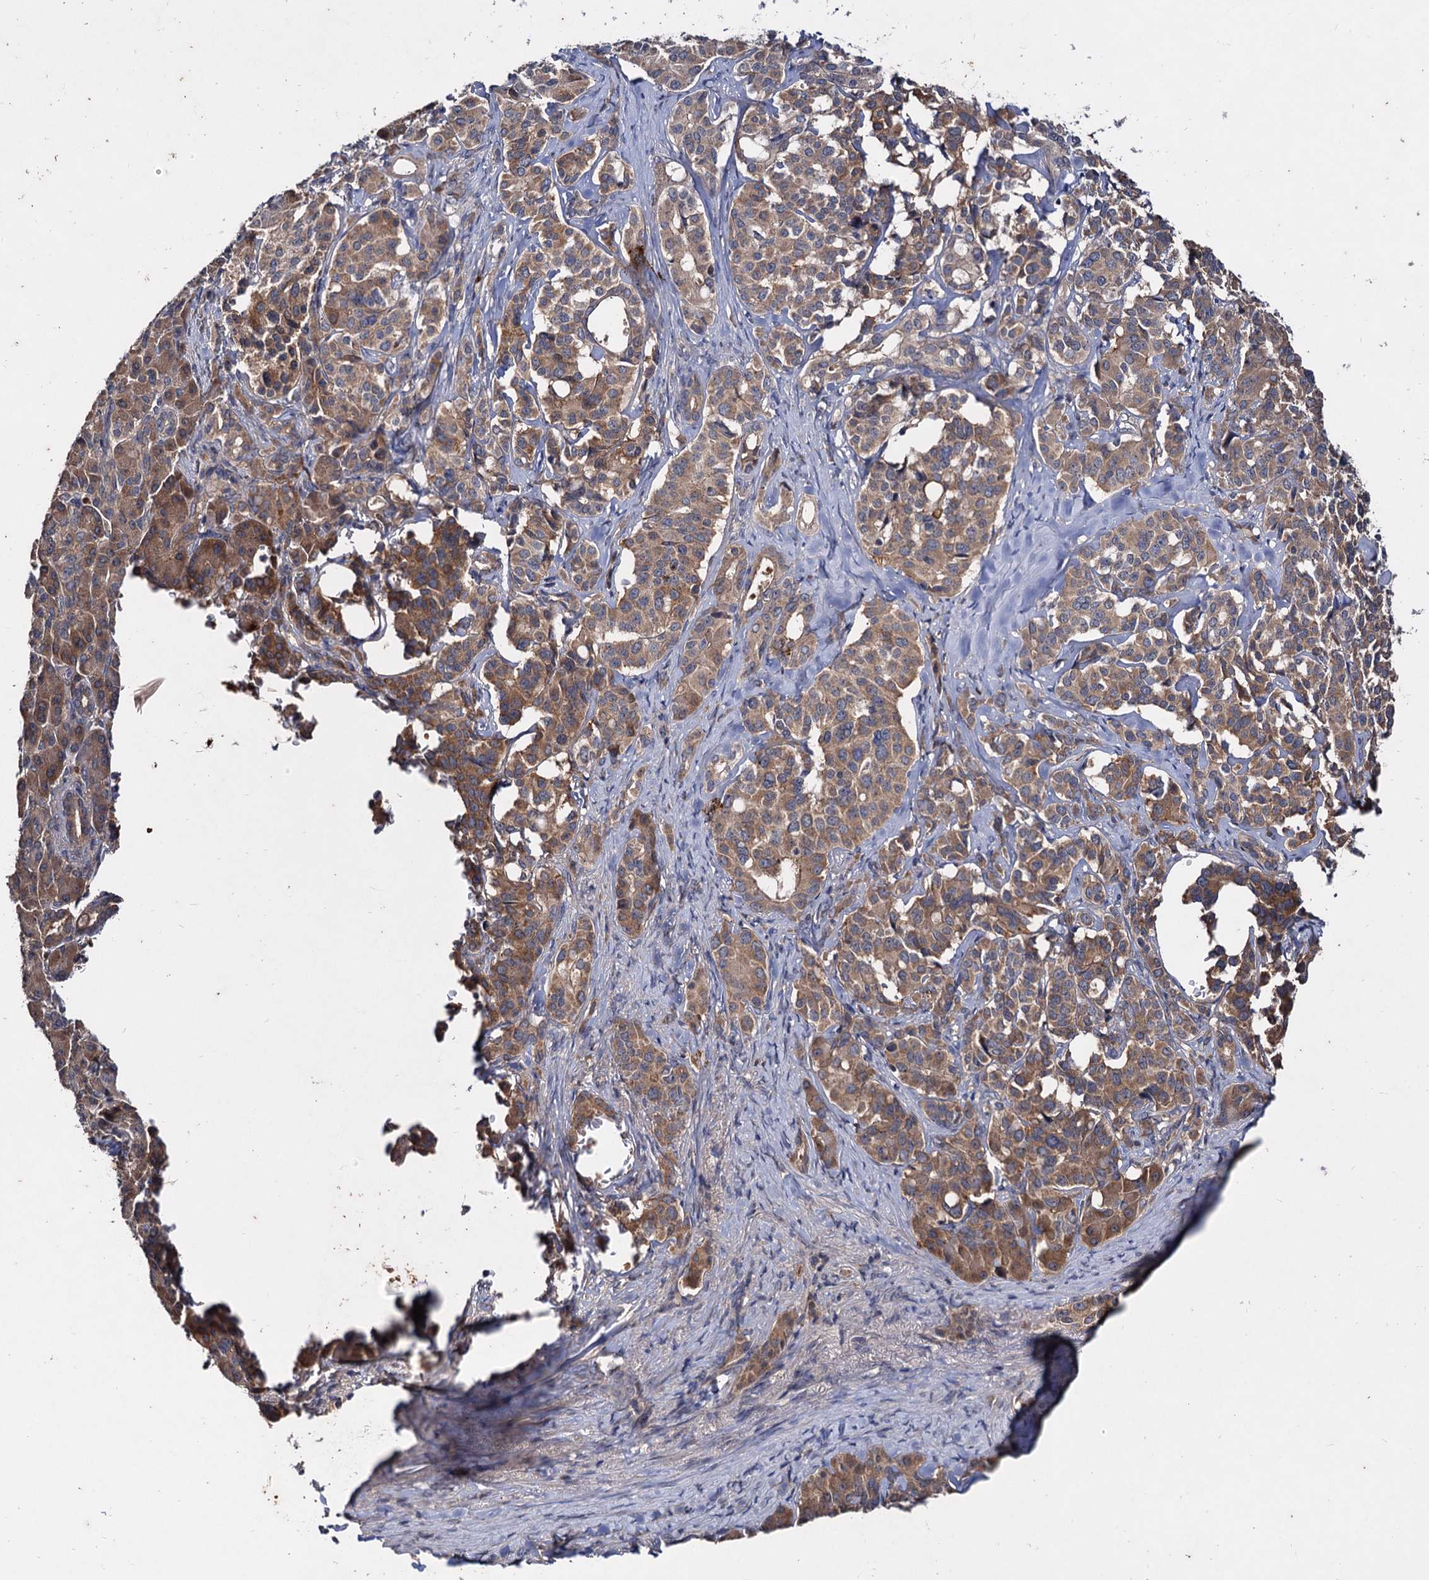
{"staining": {"intensity": "moderate", "quantity": ">75%", "location": "cytoplasmic/membranous"}, "tissue": "pancreatic cancer", "cell_type": "Tumor cells", "image_type": "cancer", "snomed": [{"axis": "morphology", "description": "Adenocarcinoma, NOS"}, {"axis": "topography", "description": "Pancreas"}], "caption": "About >75% of tumor cells in human adenocarcinoma (pancreatic) reveal moderate cytoplasmic/membranous protein expression as visualized by brown immunohistochemical staining.", "gene": "ARFIP2", "patient": {"sex": "female", "age": 74}}